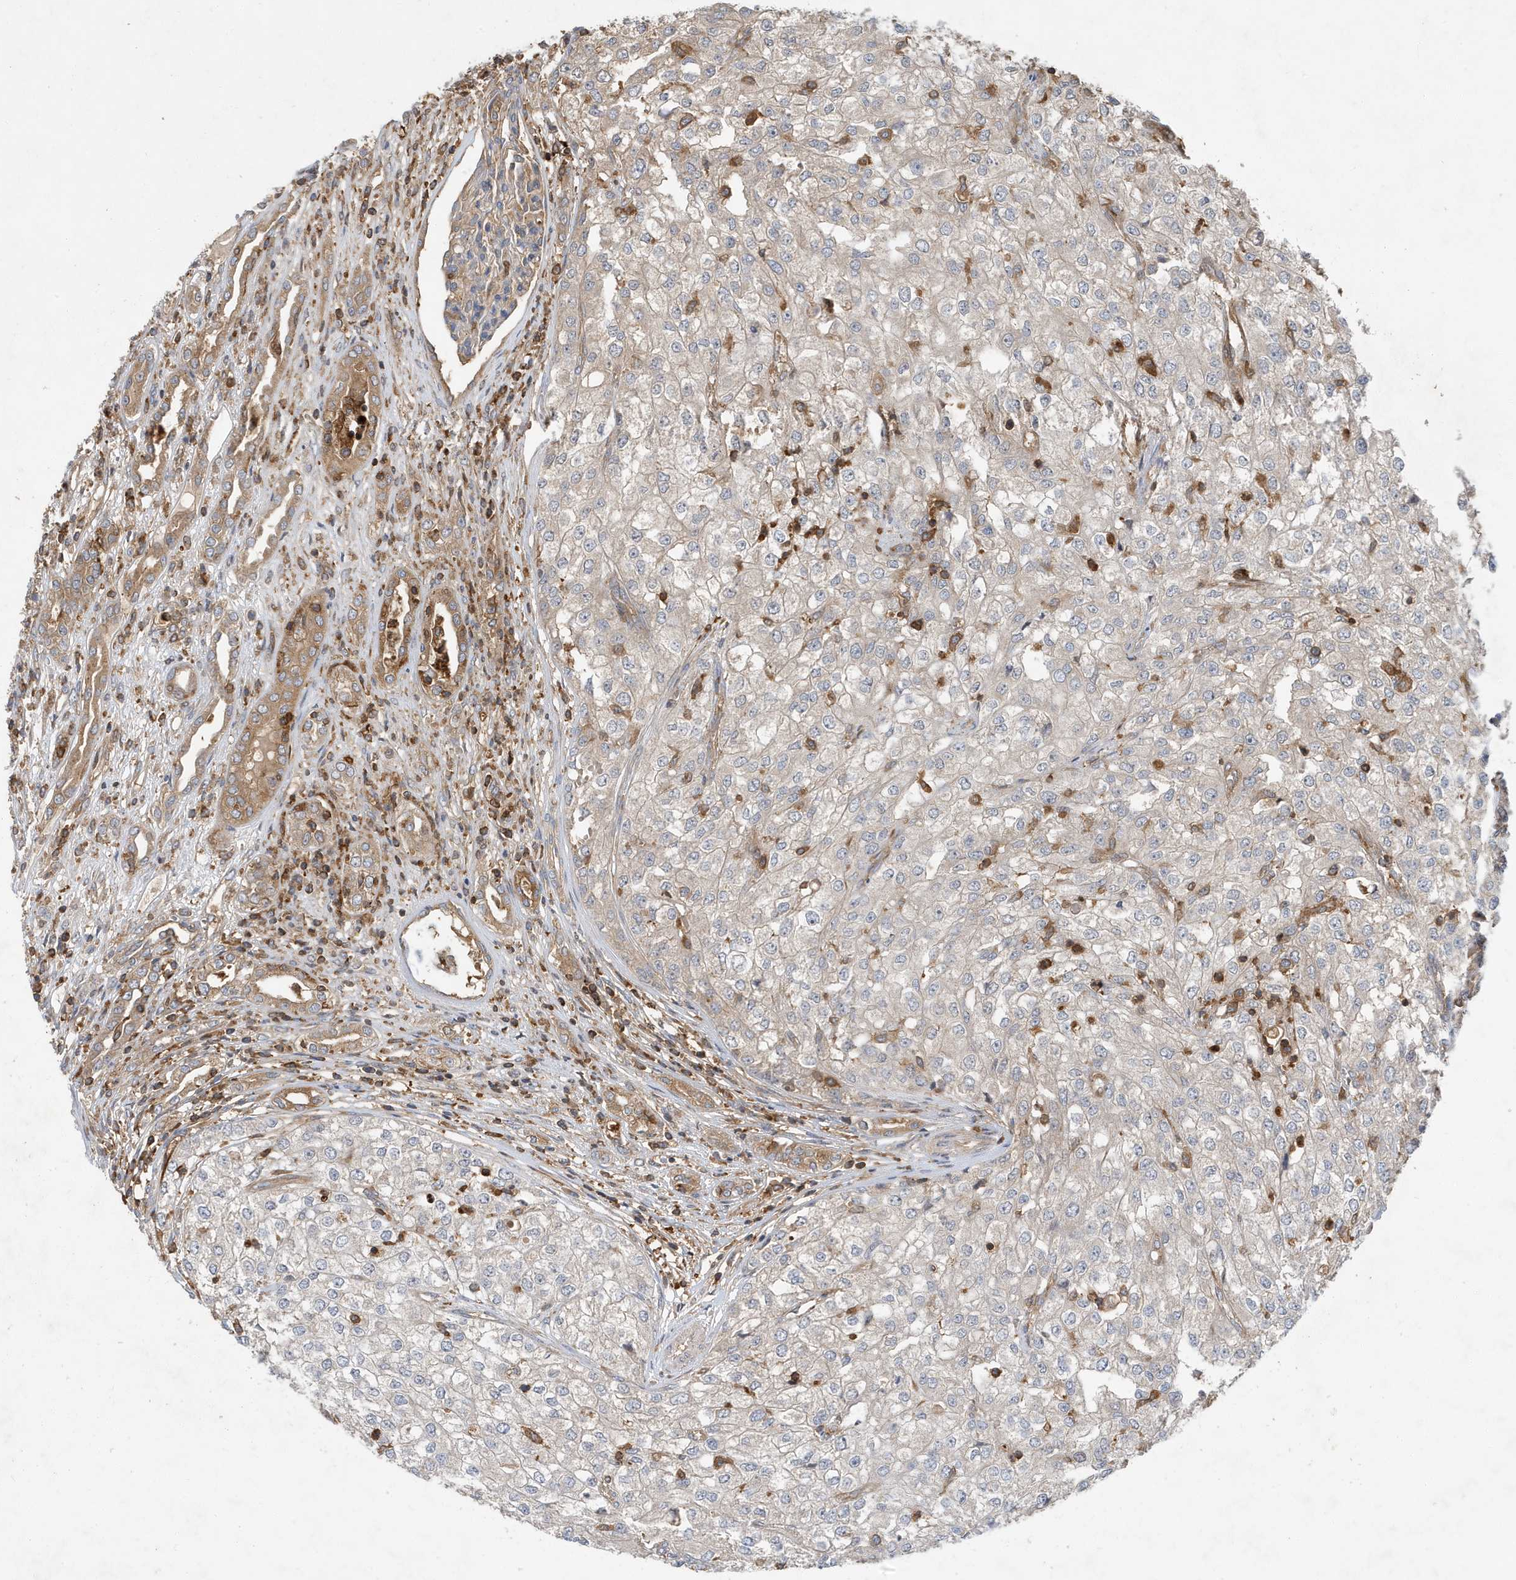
{"staining": {"intensity": "negative", "quantity": "none", "location": "none"}, "tissue": "renal cancer", "cell_type": "Tumor cells", "image_type": "cancer", "snomed": [{"axis": "morphology", "description": "Adenocarcinoma, NOS"}, {"axis": "topography", "description": "Kidney"}], "caption": "Tumor cells are negative for protein expression in human renal cancer (adenocarcinoma).", "gene": "LAPTM4A", "patient": {"sex": "female", "age": 54}}